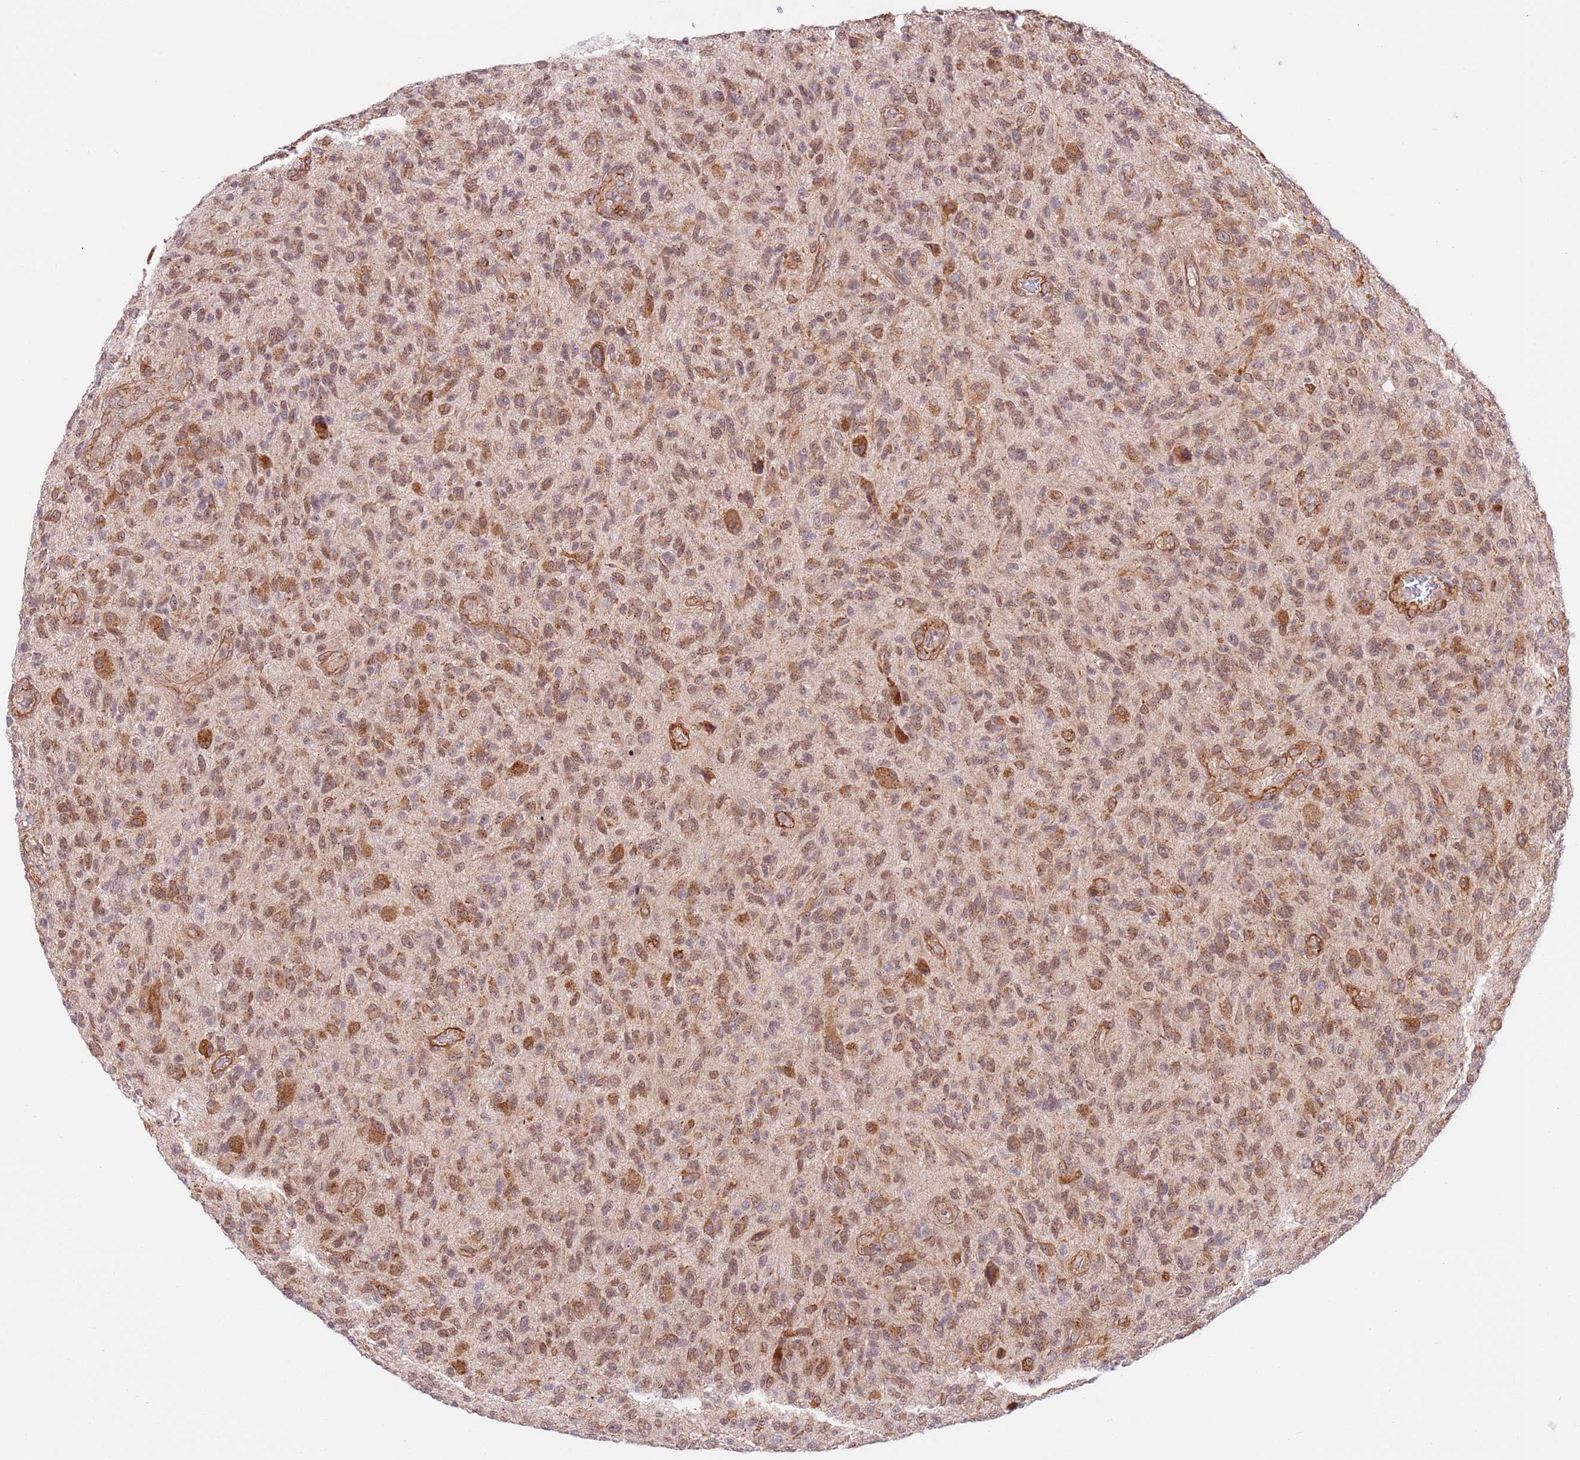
{"staining": {"intensity": "moderate", "quantity": ">75%", "location": "cytoplasmic/membranous"}, "tissue": "glioma", "cell_type": "Tumor cells", "image_type": "cancer", "snomed": [{"axis": "morphology", "description": "Glioma, malignant, High grade"}, {"axis": "topography", "description": "Brain"}], "caption": "An immunohistochemistry (IHC) micrograph of neoplastic tissue is shown. Protein staining in brown highlights moderate cytoplasmic/membranous positivity in malignant glioma (high-grade) within tumor cells.", "gene": "DCAF4", "patient": {"sex": "male", "age": 47}}